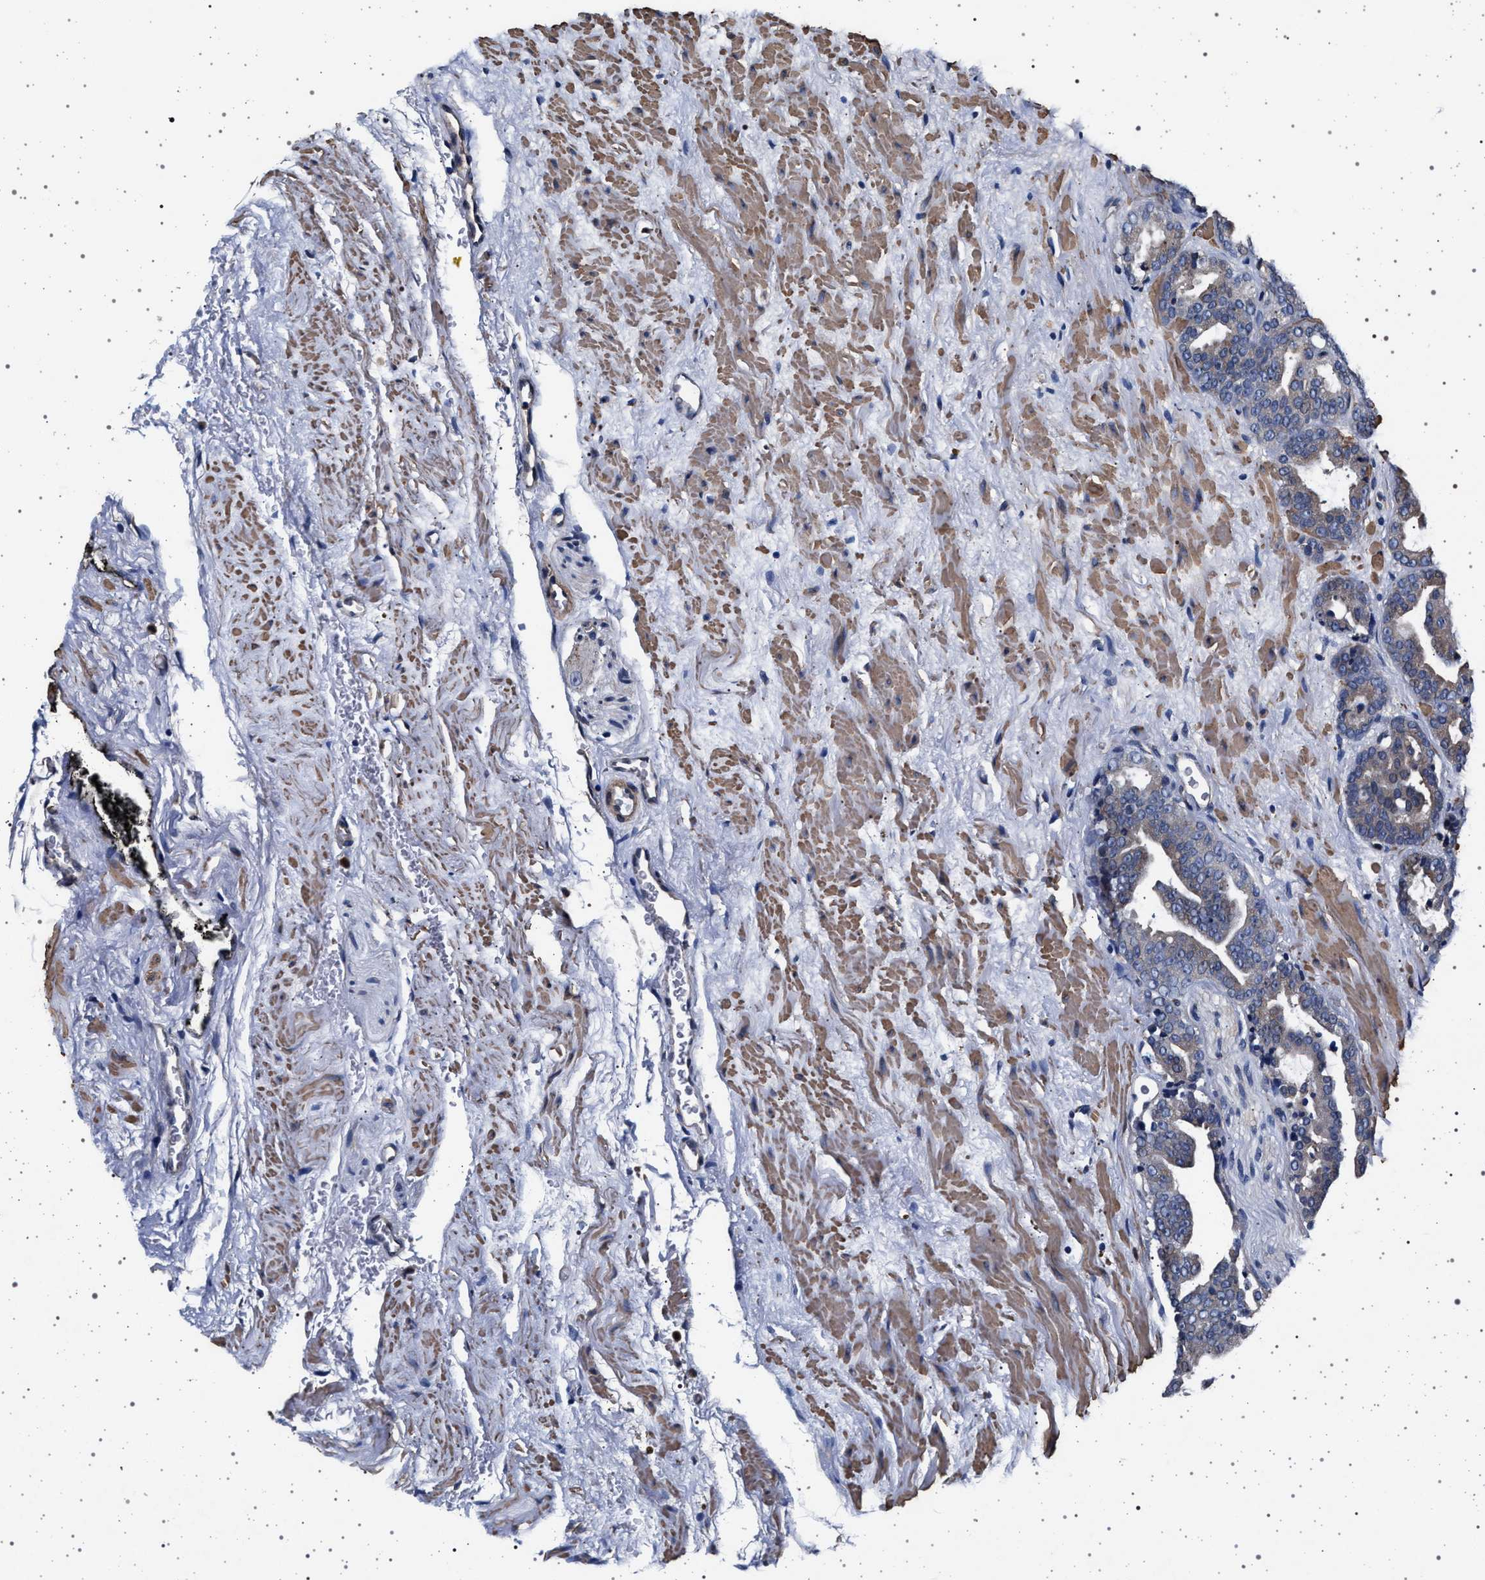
{"staining": {"intensity": "weak", "quantity": "<25%", "location": "cytoplasmic/membranous,nuclear"}, "tissue": "prostate cancer", "cell_type": "Tumor cells", "image_type": "cancer", "snomed": [{"axis": "morphology", "description": "Adenocarcinoma, Low grade"}, {"axis": "topography", "description": "Prostate"}], "caption": "DAB immunohistochemical staining of prostate adenocarcinoma (low-grade) demonstrates no significant staining in tumor cells. (Stains: DAB immunohistochemistry (IHC) with hematoxylin counter stain, Microscopy: brightfield microscopy at high magnification).", "gene": "KCNK6", "patient": {"sex": "male", "age": 63}}